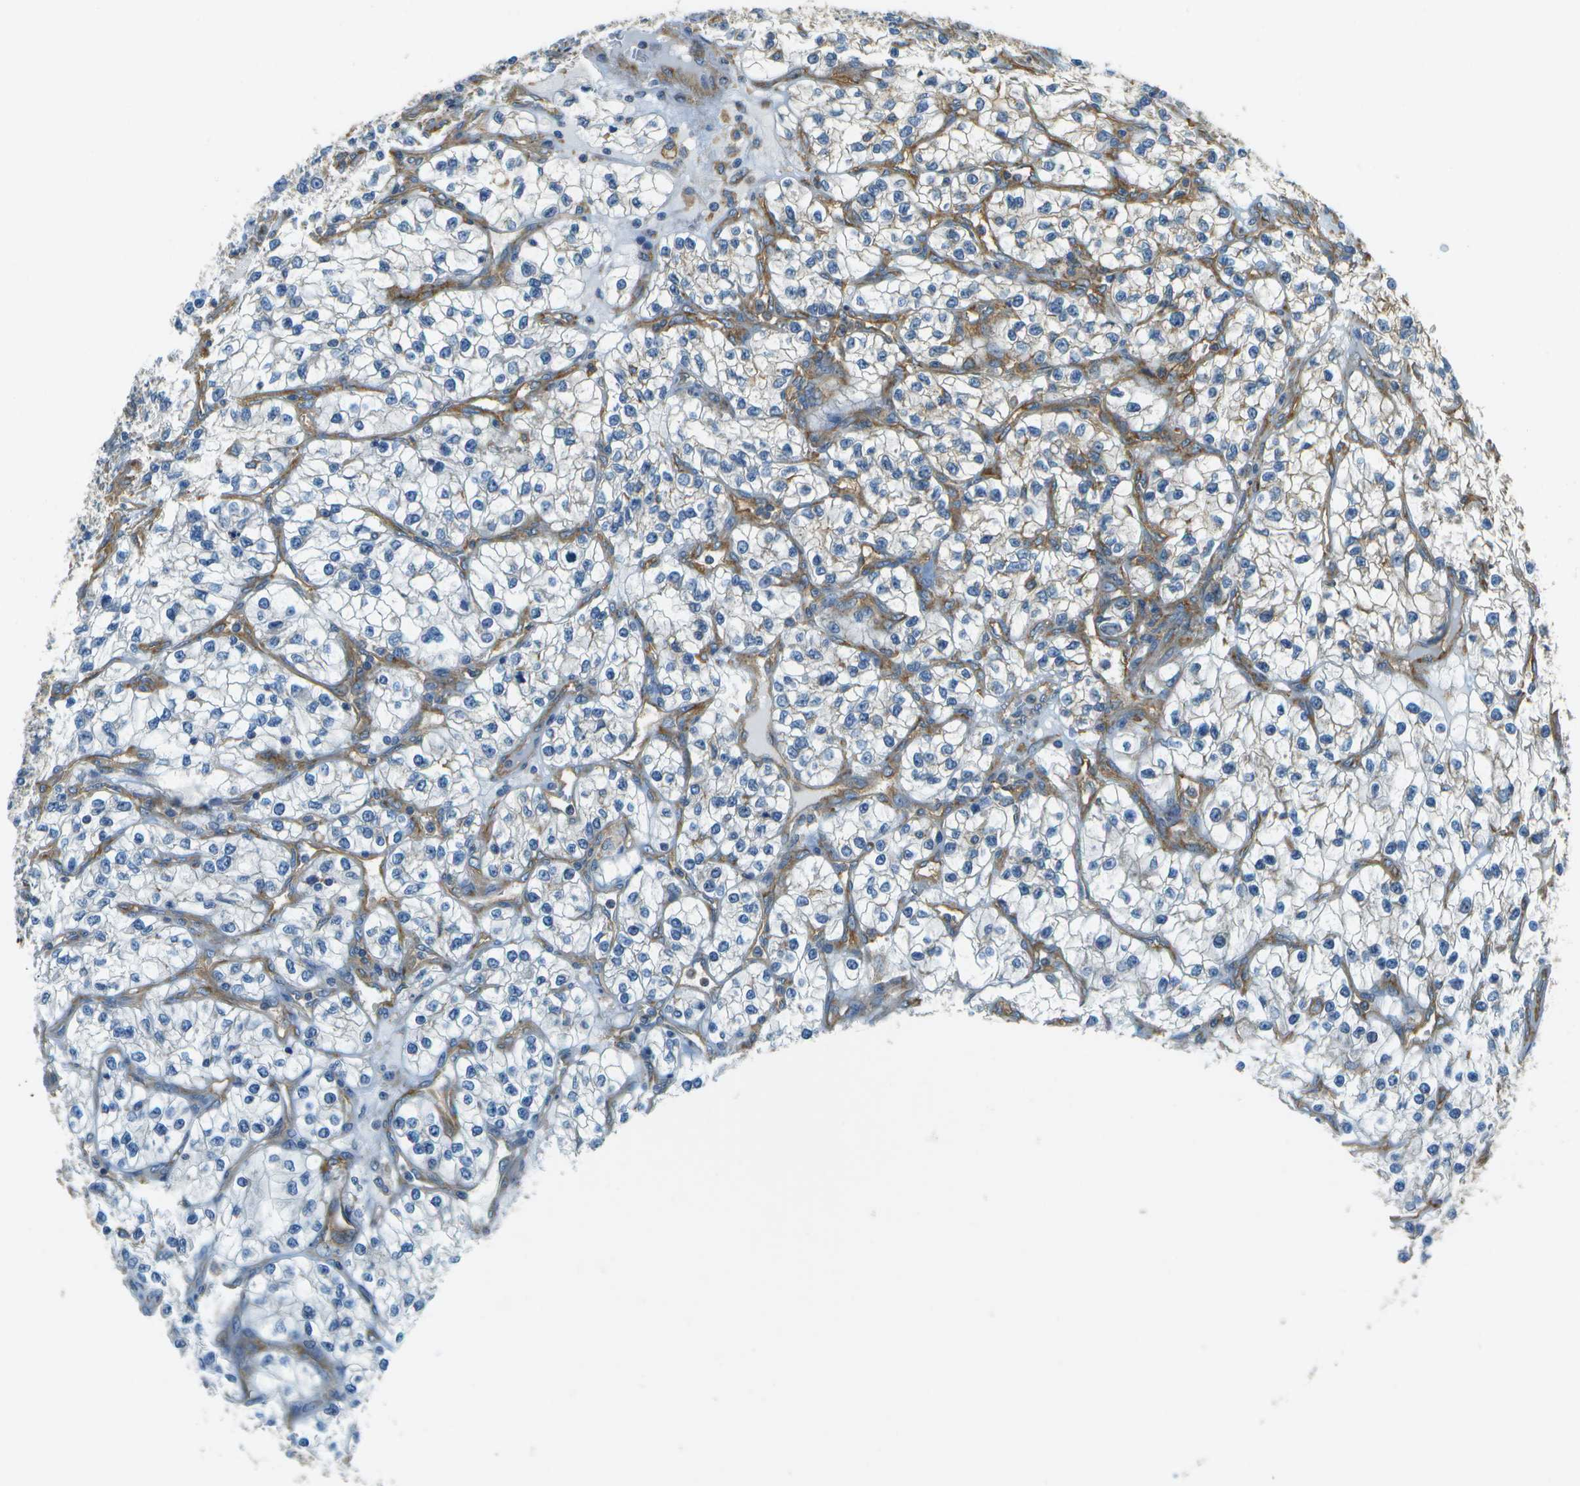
{"staining": {"intensity": "moderate", "quantity": "25%-75%", "location": "cytoplasmic/membranous"}, "tissue": "renal cancer", "cell_type": "Tumor cells", "image_type": "cancer", "snomed": [{"axis": "morphology", "description": "Adenocarcinoma, NOS"}, {"axis": "topography", "description": "Kidney"}], "caption": "Protein staining of renal cancer tissue exhibits moderate cytoplasmic/membranous expression in approximately 25%-75% of tumor cells.", "gene": "CLTC", "patient": {"sex": "female", "age": 57}}